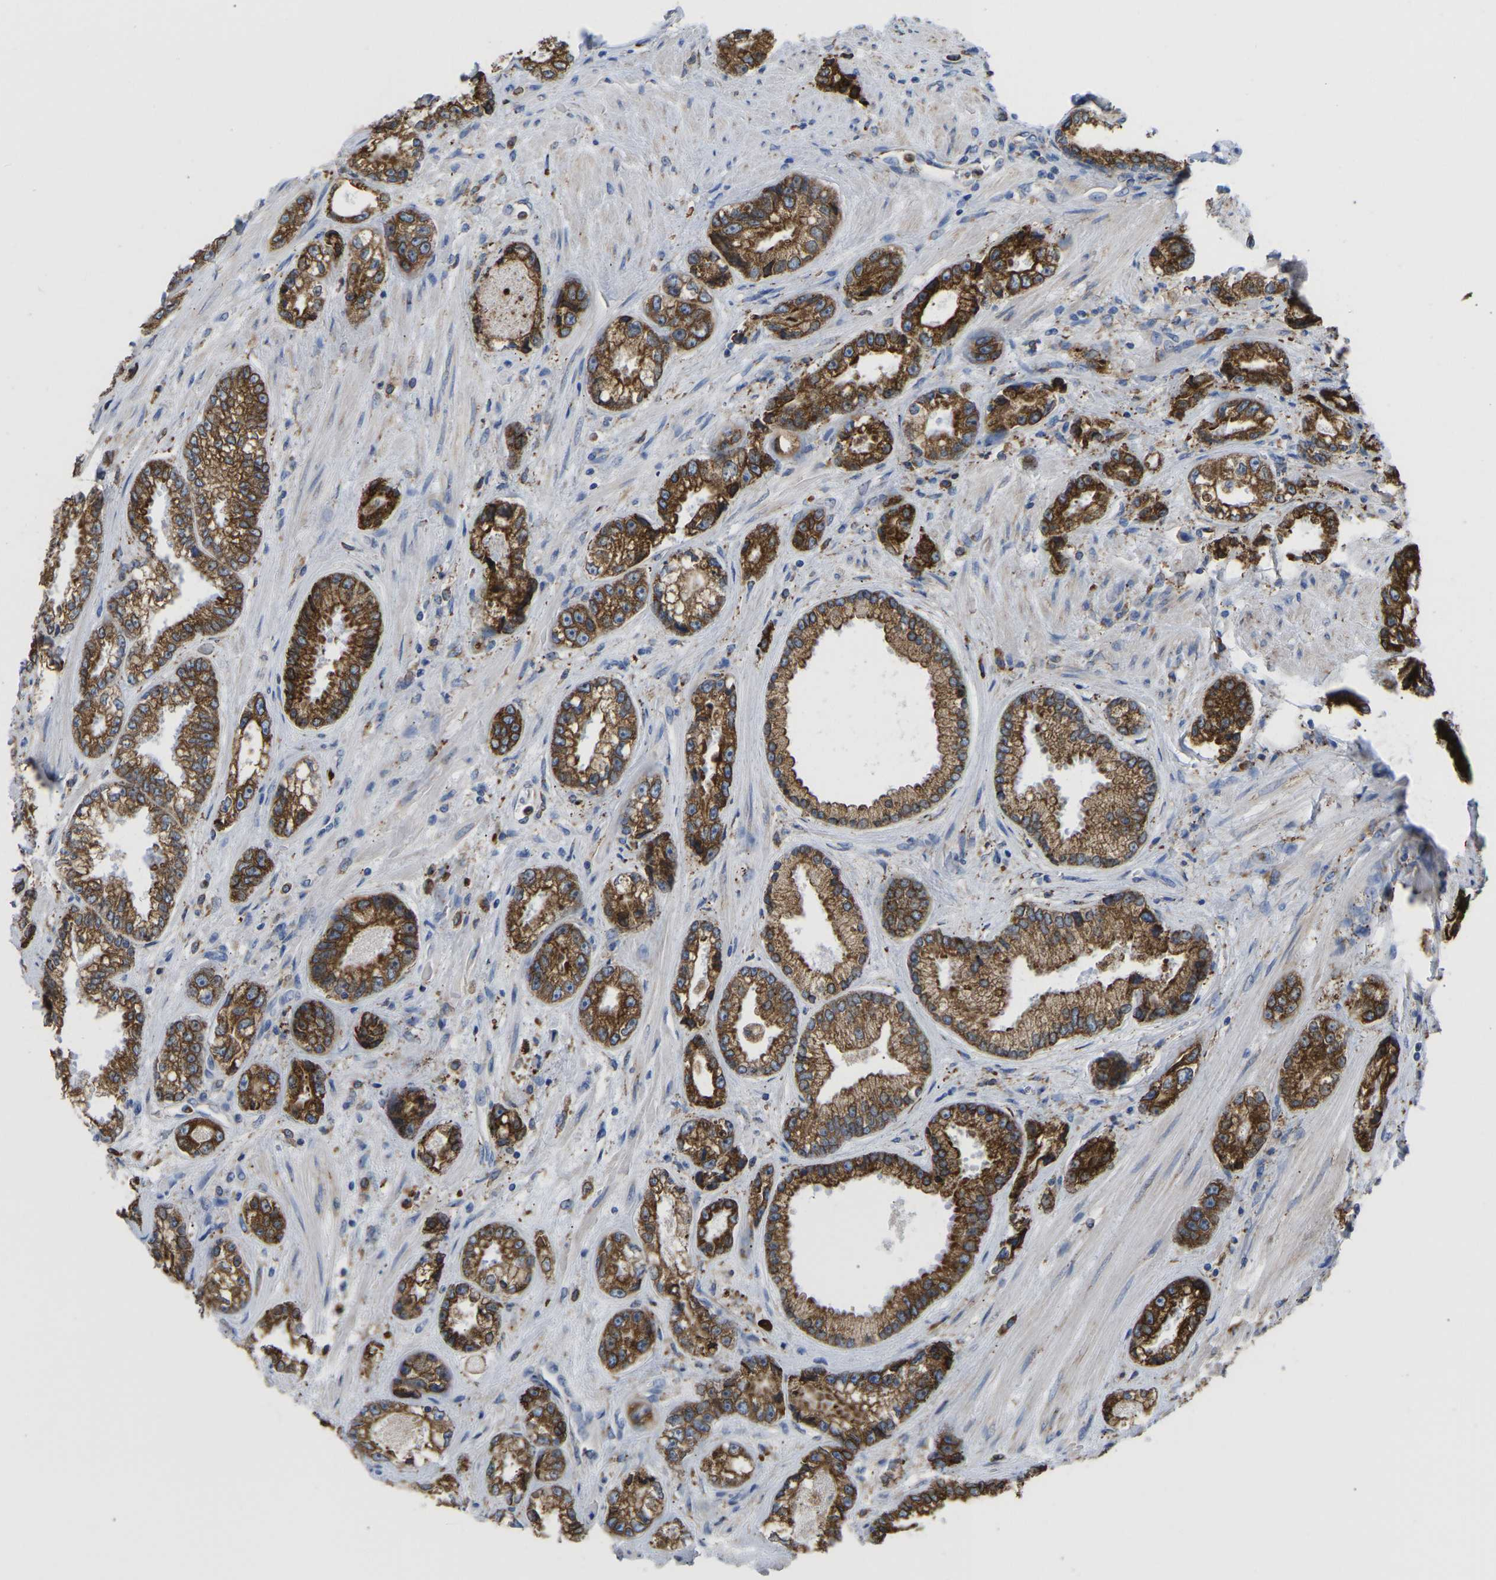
{"staining": {"intensity": "strong", "quantity": ">75%", "location": "cytoplasmic/membranous"}, "tissue": "prostate cancer", "cell_type": "Tumor cells", "image_type": "cancer", "snomed": [{"axis": "morphology", "description": "Adenocarcinoma, High grade"}, {"axis": "topography", "description": "Prostate"}], "caption": "Approximately >75% of tumor cells in prostate high-grade adenocarcinoma demonstrate strong cytoplasmic/membranous protein staining as visualized by brown immunohistochemical staining.", "gene": "P4HB", "patient": {"sex": "male", "age": 61}}